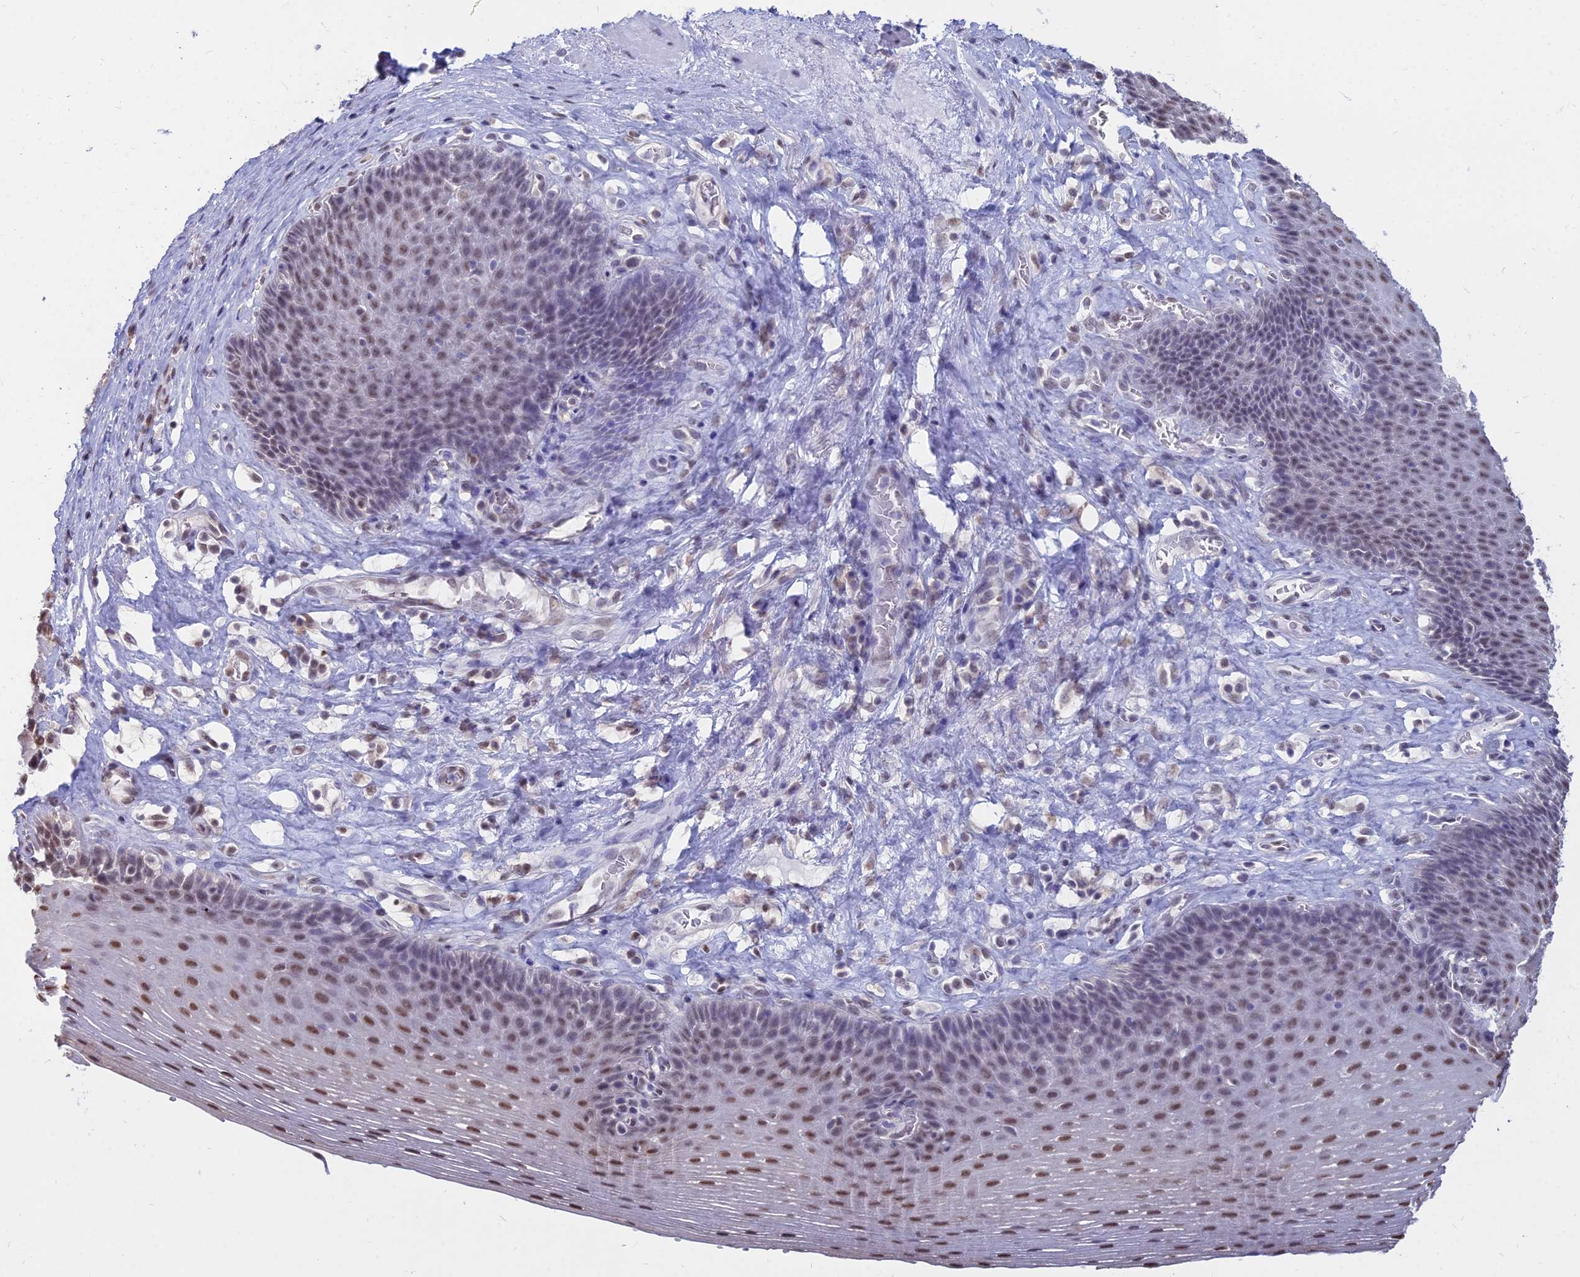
{"staining": {"intensity": "moderate", "quantity": "25%-75%", "location": "nuclear"}, "tissue": "esophagus", "cell_type": "Squamous epithelial cells", "image_type": "normal", "snomed": [{"axis": "morphology", "description": "Normal tissue, NOS"}, {"axis": "topography", "description": "Esophagus"}], "caption": "Immunohistochemical staining of unremarkable esophagus exhibits 25%-75% levels of moderate nuclear protein staining in approximately 25%-75% of squamous epithelial cells.", "gene": "SRSF7", "patient": {"sex": "female", "age": 66}}